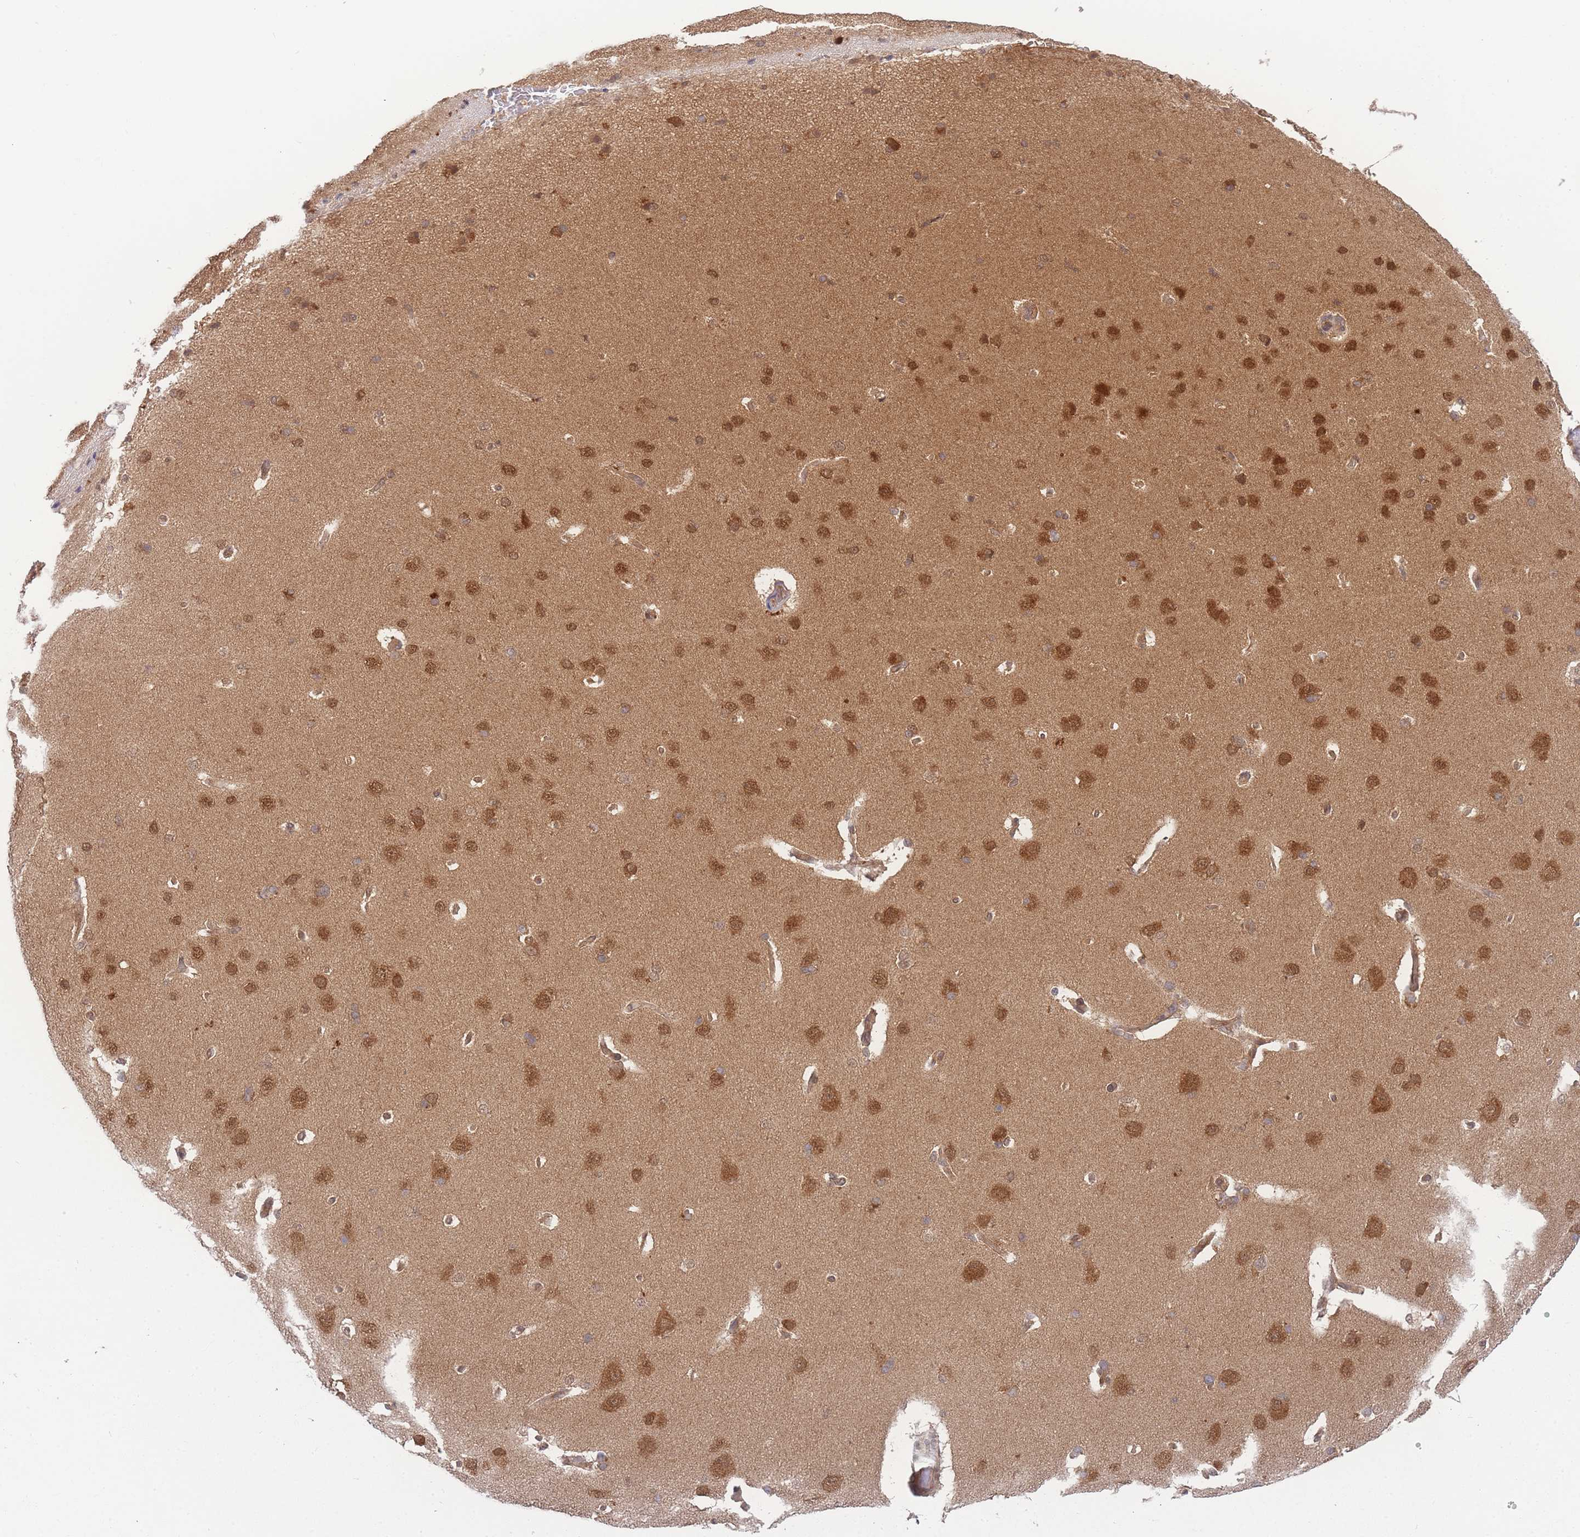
{"staining": {"intensity": "moderate", "quantity": ">75%", "location": "cytoplasmic/membranous,nuclear"}, "tissue": "cerebral cortex", "cell_type": "Endothelial cells", "image_type": "normal", "snomed": [{"axis": "morphology", "description": "Normal tissue, NOS"}, {"axis": "topography", "description": "Cerebral cortex"}], "caption": "Protein expression analysis of unremarkable human cerebral cortex reveals moderate cytoplasmic/membranous,nuclear expression in approximately >75% of endothelial cells.", "gene": "KIAA1191", "patient": {"sex": "male", "age": 62}}